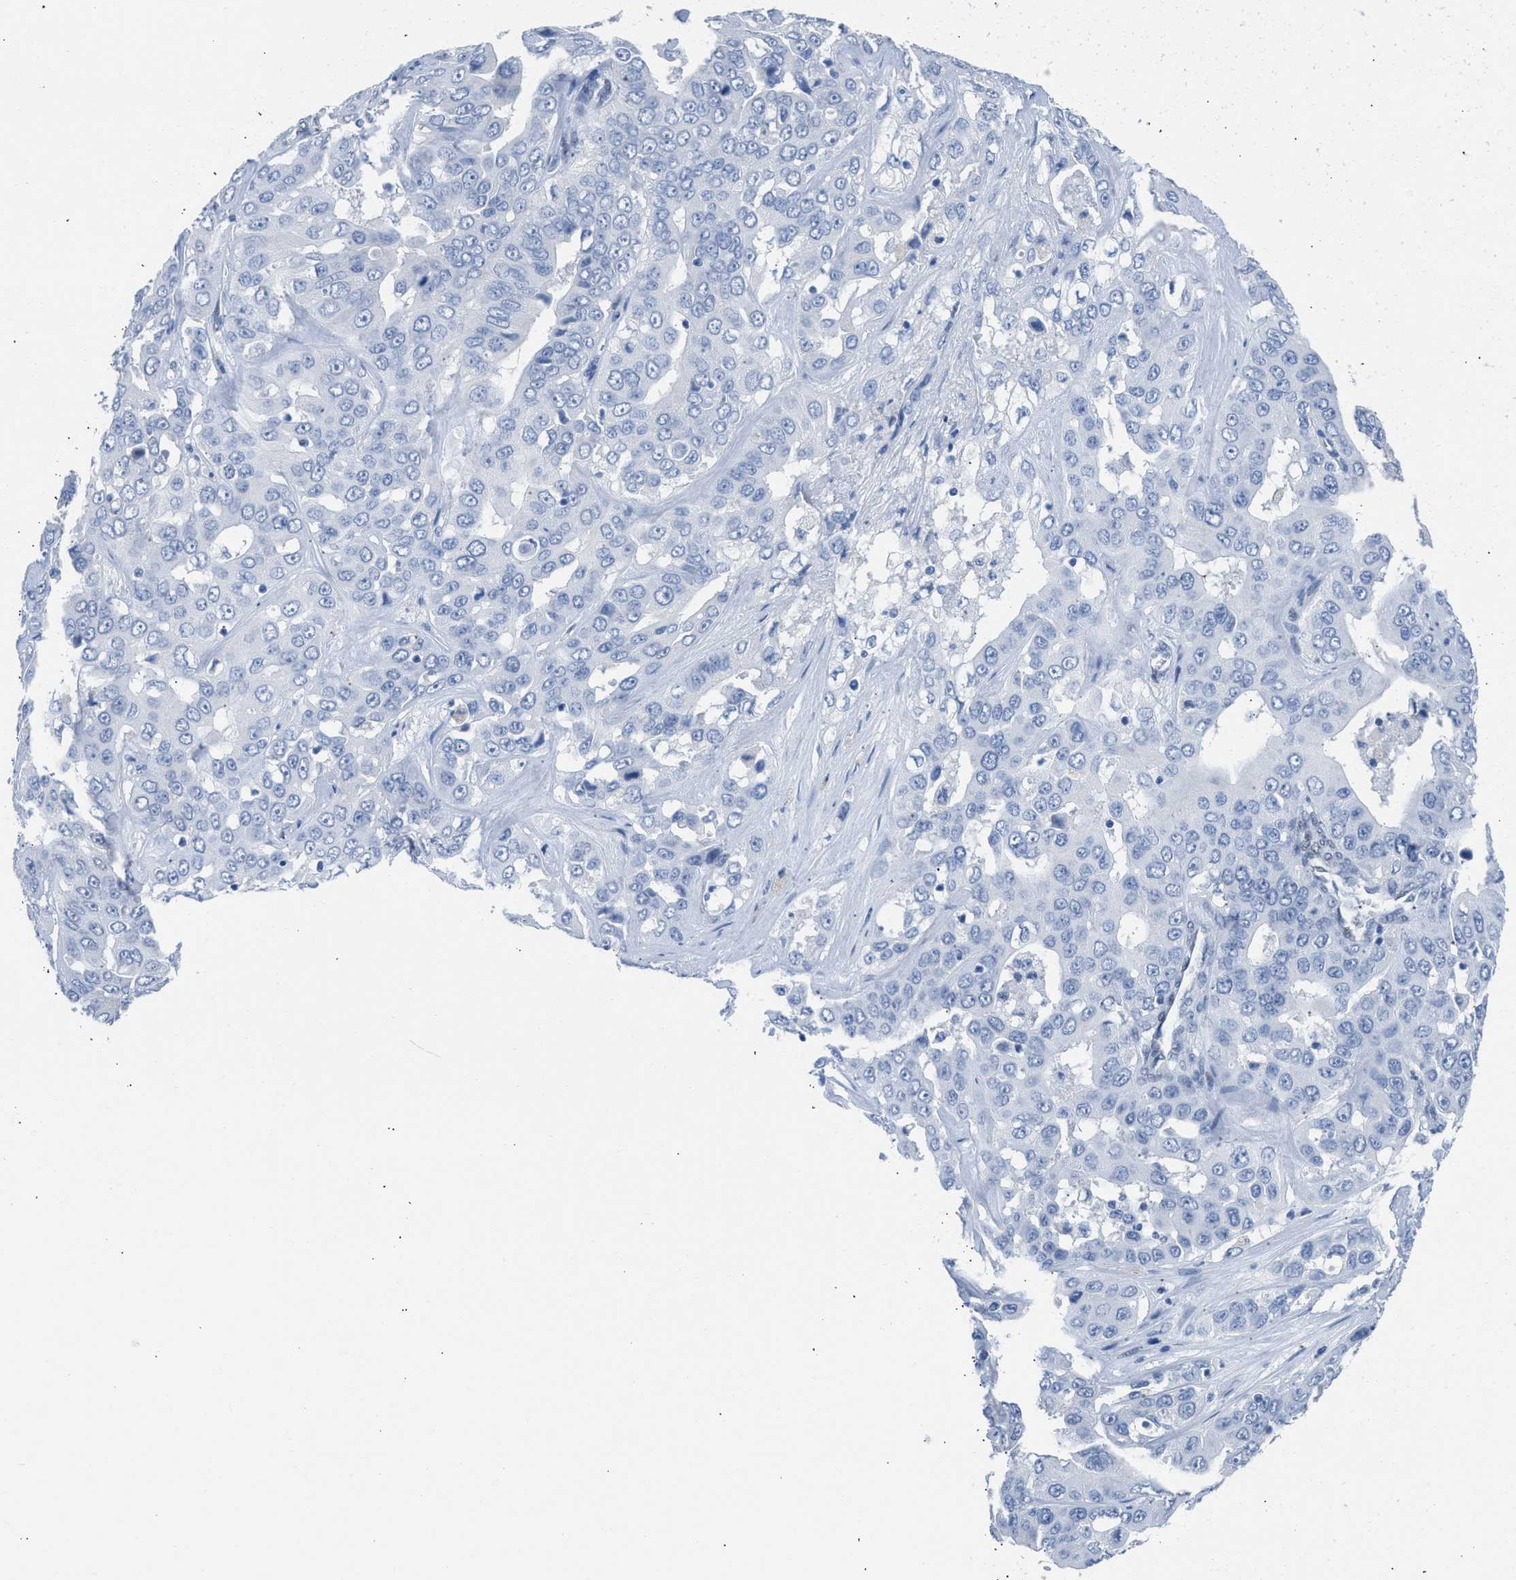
{"staining": {"intensity": "negative", "quantity": "none", "location": "none"}, "tissue": "liver cancer", "cell_type": "Tumor cells", "image_type": "cancer", "snomed": [{"axis": "morphology", "description": "Cholangiocarcinoma"}, {"axis": "topography", "description": "Liver"}], "caption": "Tumor cells are negative for protein expression in human cholangiocarcinoma (liver).", "gene": "LEF1", "patient": {"sex": "female", "age": 52}}